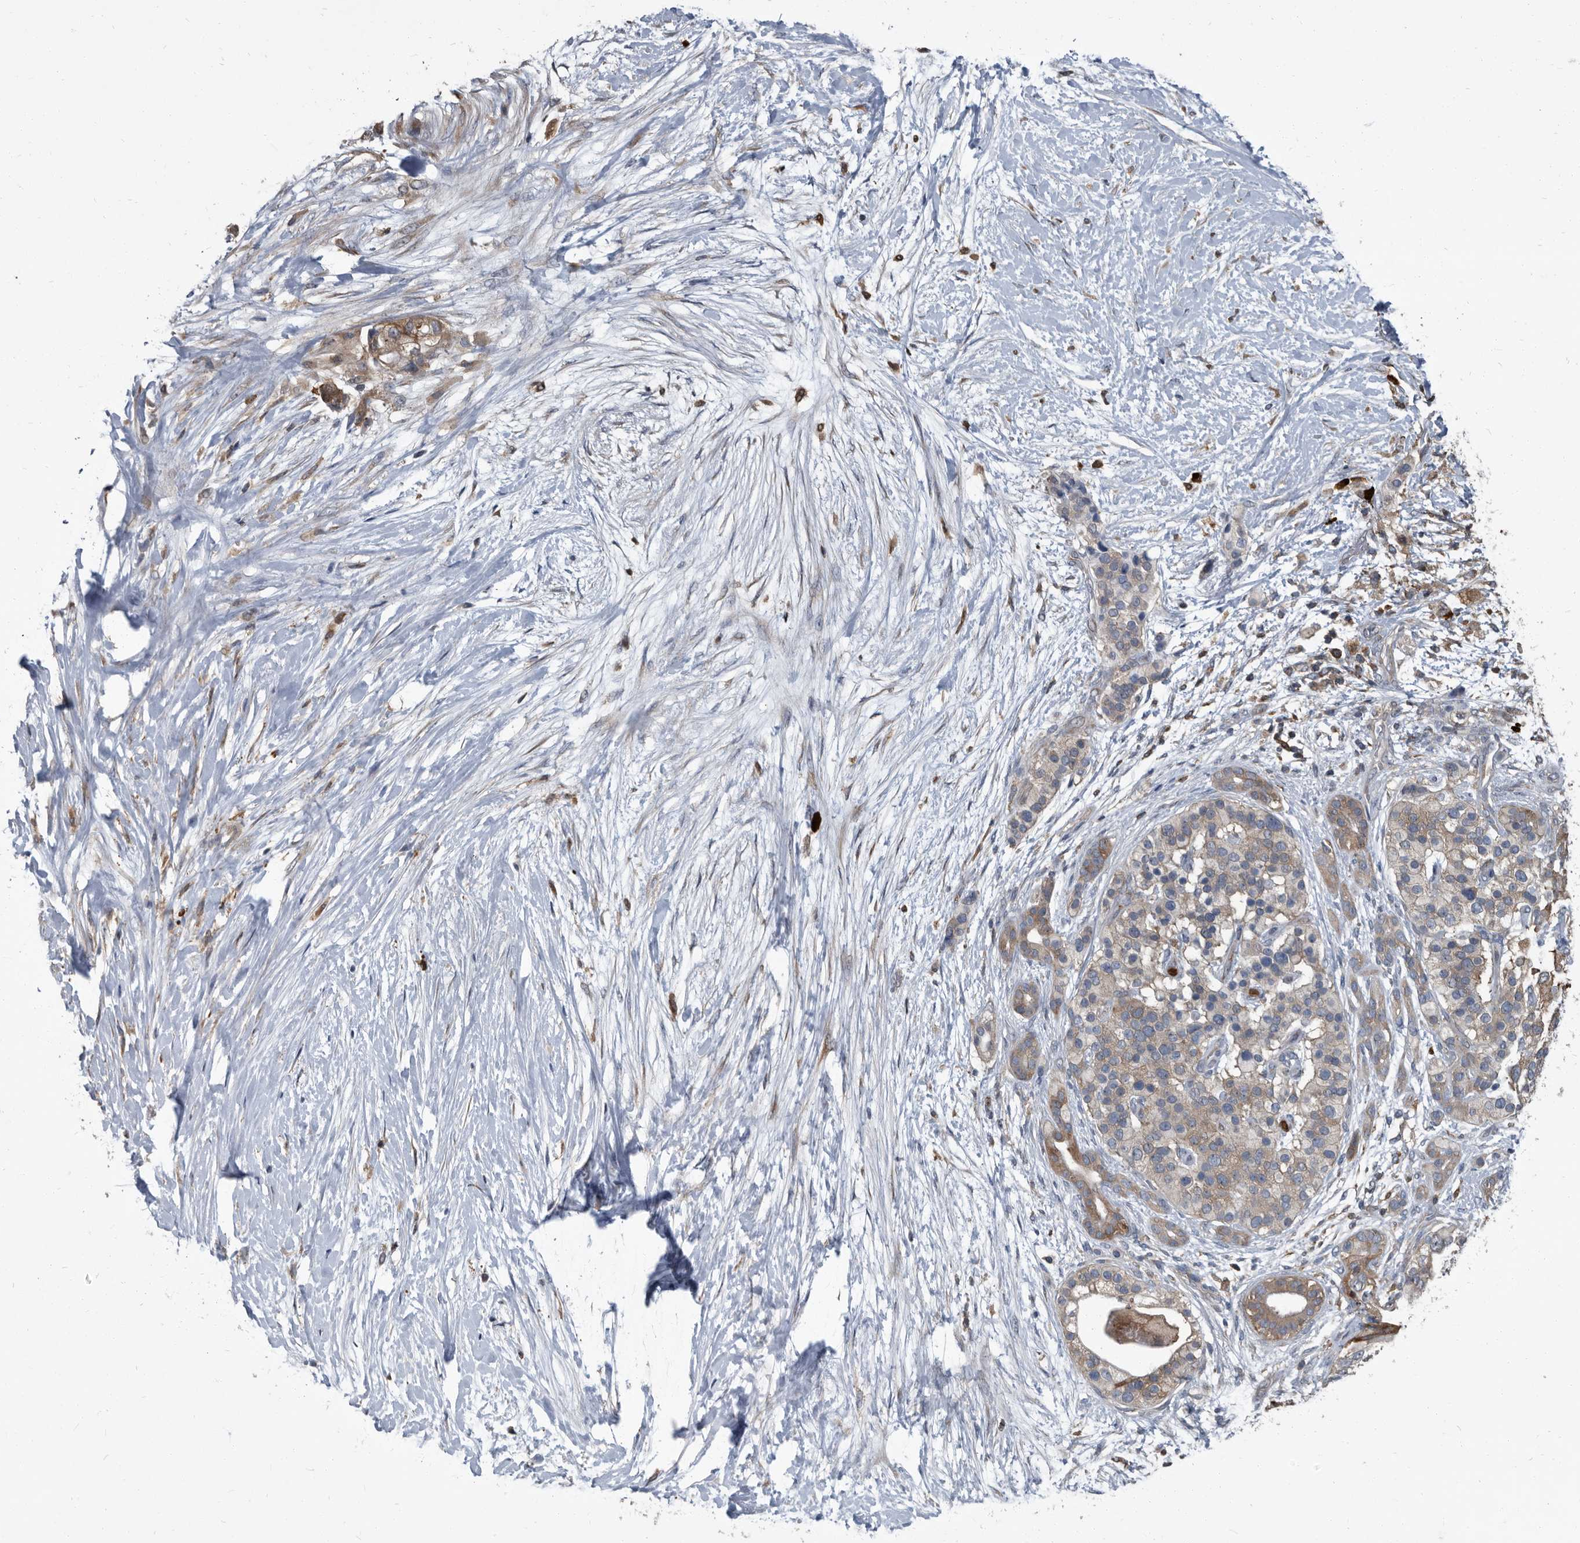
{"staining": {"intensity": "moderate", "quantity": ">75%", "location": "cytoplasmic/membranous"}, "tissue": "pancreatic cancer", "cell_type": "Tumor cells", "image_type": "cancer", "snomed": [{"axis": "morphology", "description": "Adenocarcinoma, NOS"}, {"axis": "topography", "description": "Pancreas"}], "caption": "Immunohistochemistry image of pancreatic adenocarcinoma stained for a protein (brown), which displays medium levels of moderate cytoplasmic/membranous positivity in approximately >75% of tumor cells.", "gene": "CDV3", "patient": {"sex": "male", "age": 53}}